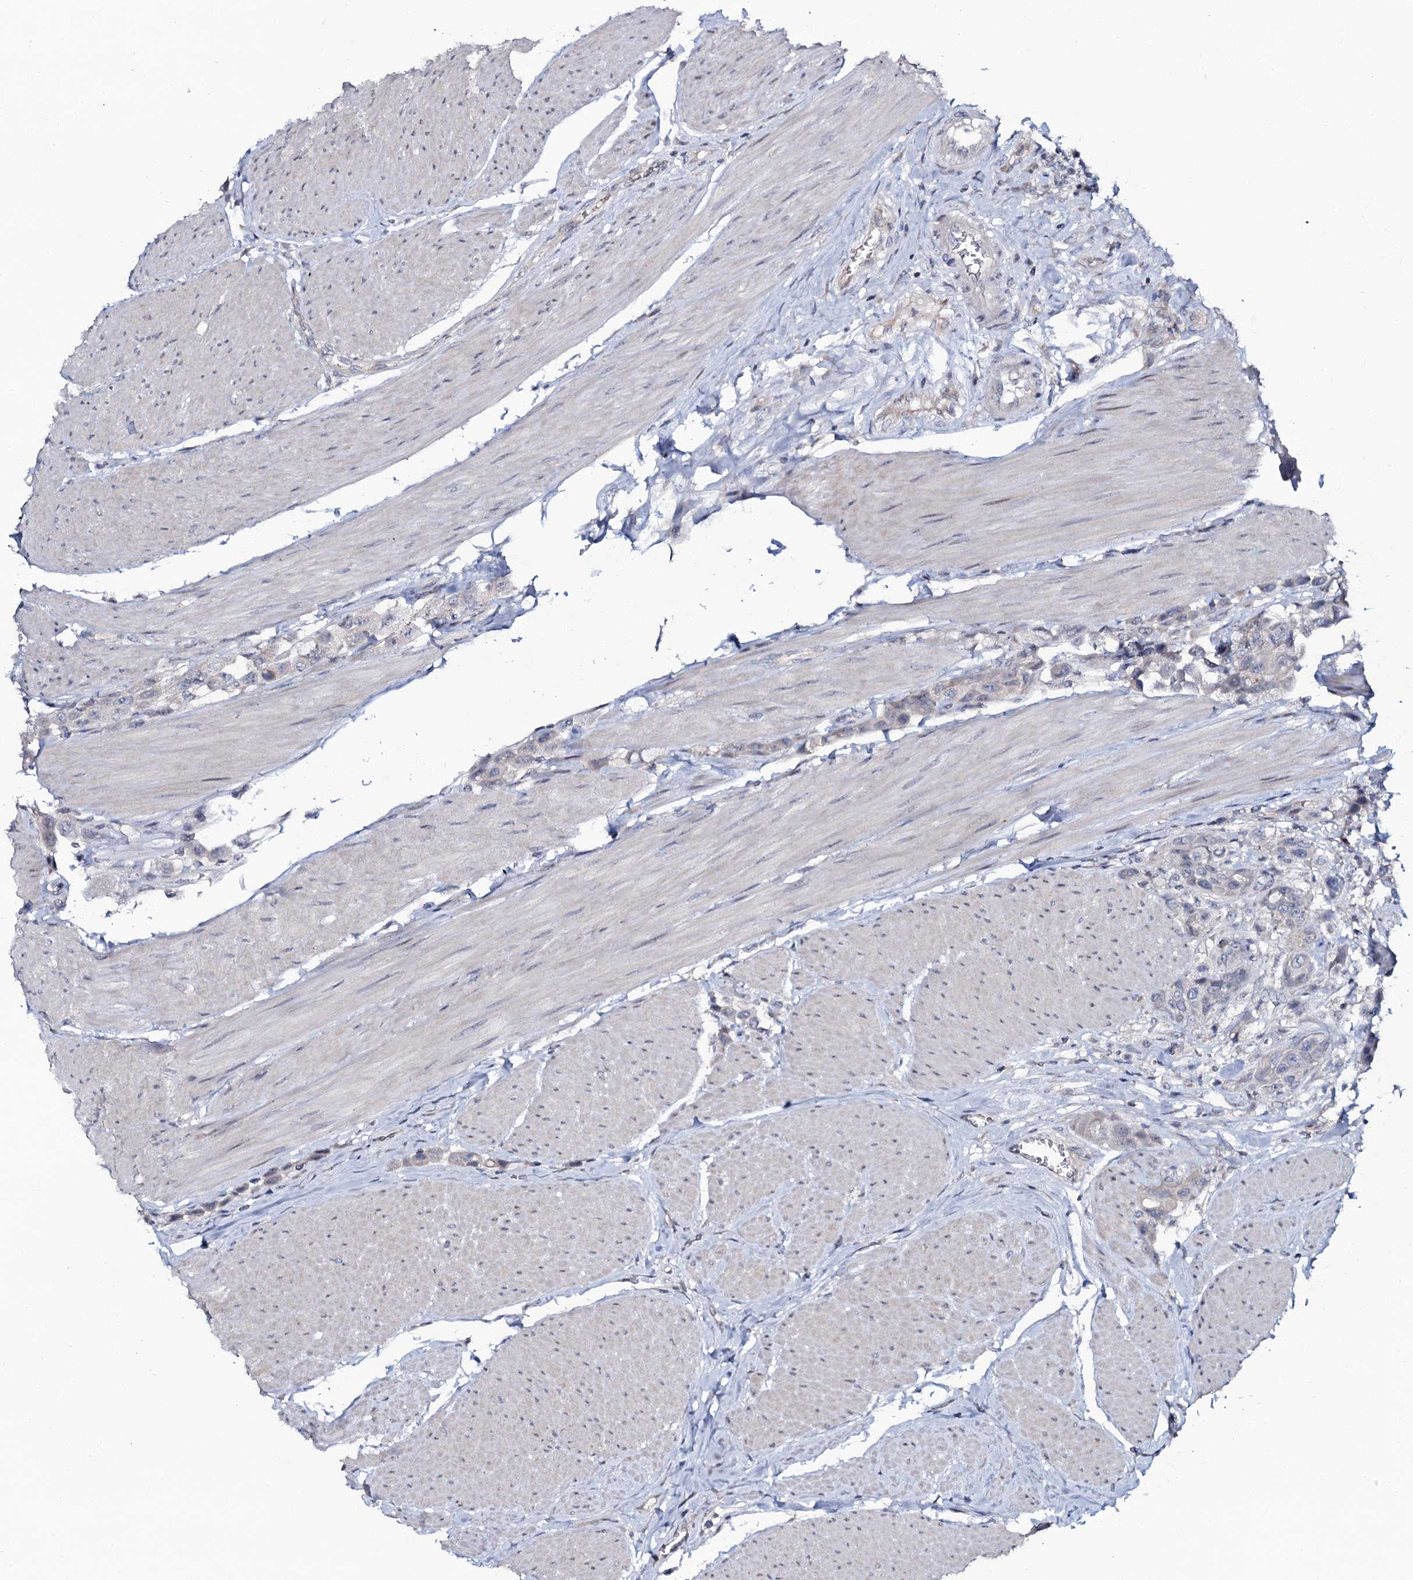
{"staining": {"intensity": "weak", "quantity": "<25%", "location": "cytoplasmic/membranous"}, "tissue": "urothelial cancer", "cell_type": "Tumor cells", "image_type": "cancer", "snomed": [{"axis": "morphology", "description": "Urothelial carcinoma, High grade"}, {"axis": "topography", "description": "Urinary bladder"}], "caption": "High magnification brightfield microscopy of urothelial carcinoma (high-grade) stained with DAB (brown) and counterstained with hematoxylin (blue): tumor cells show no significant expression.", "gene": "SNAP23", "patient": {"sex": "male", "age": 50}}